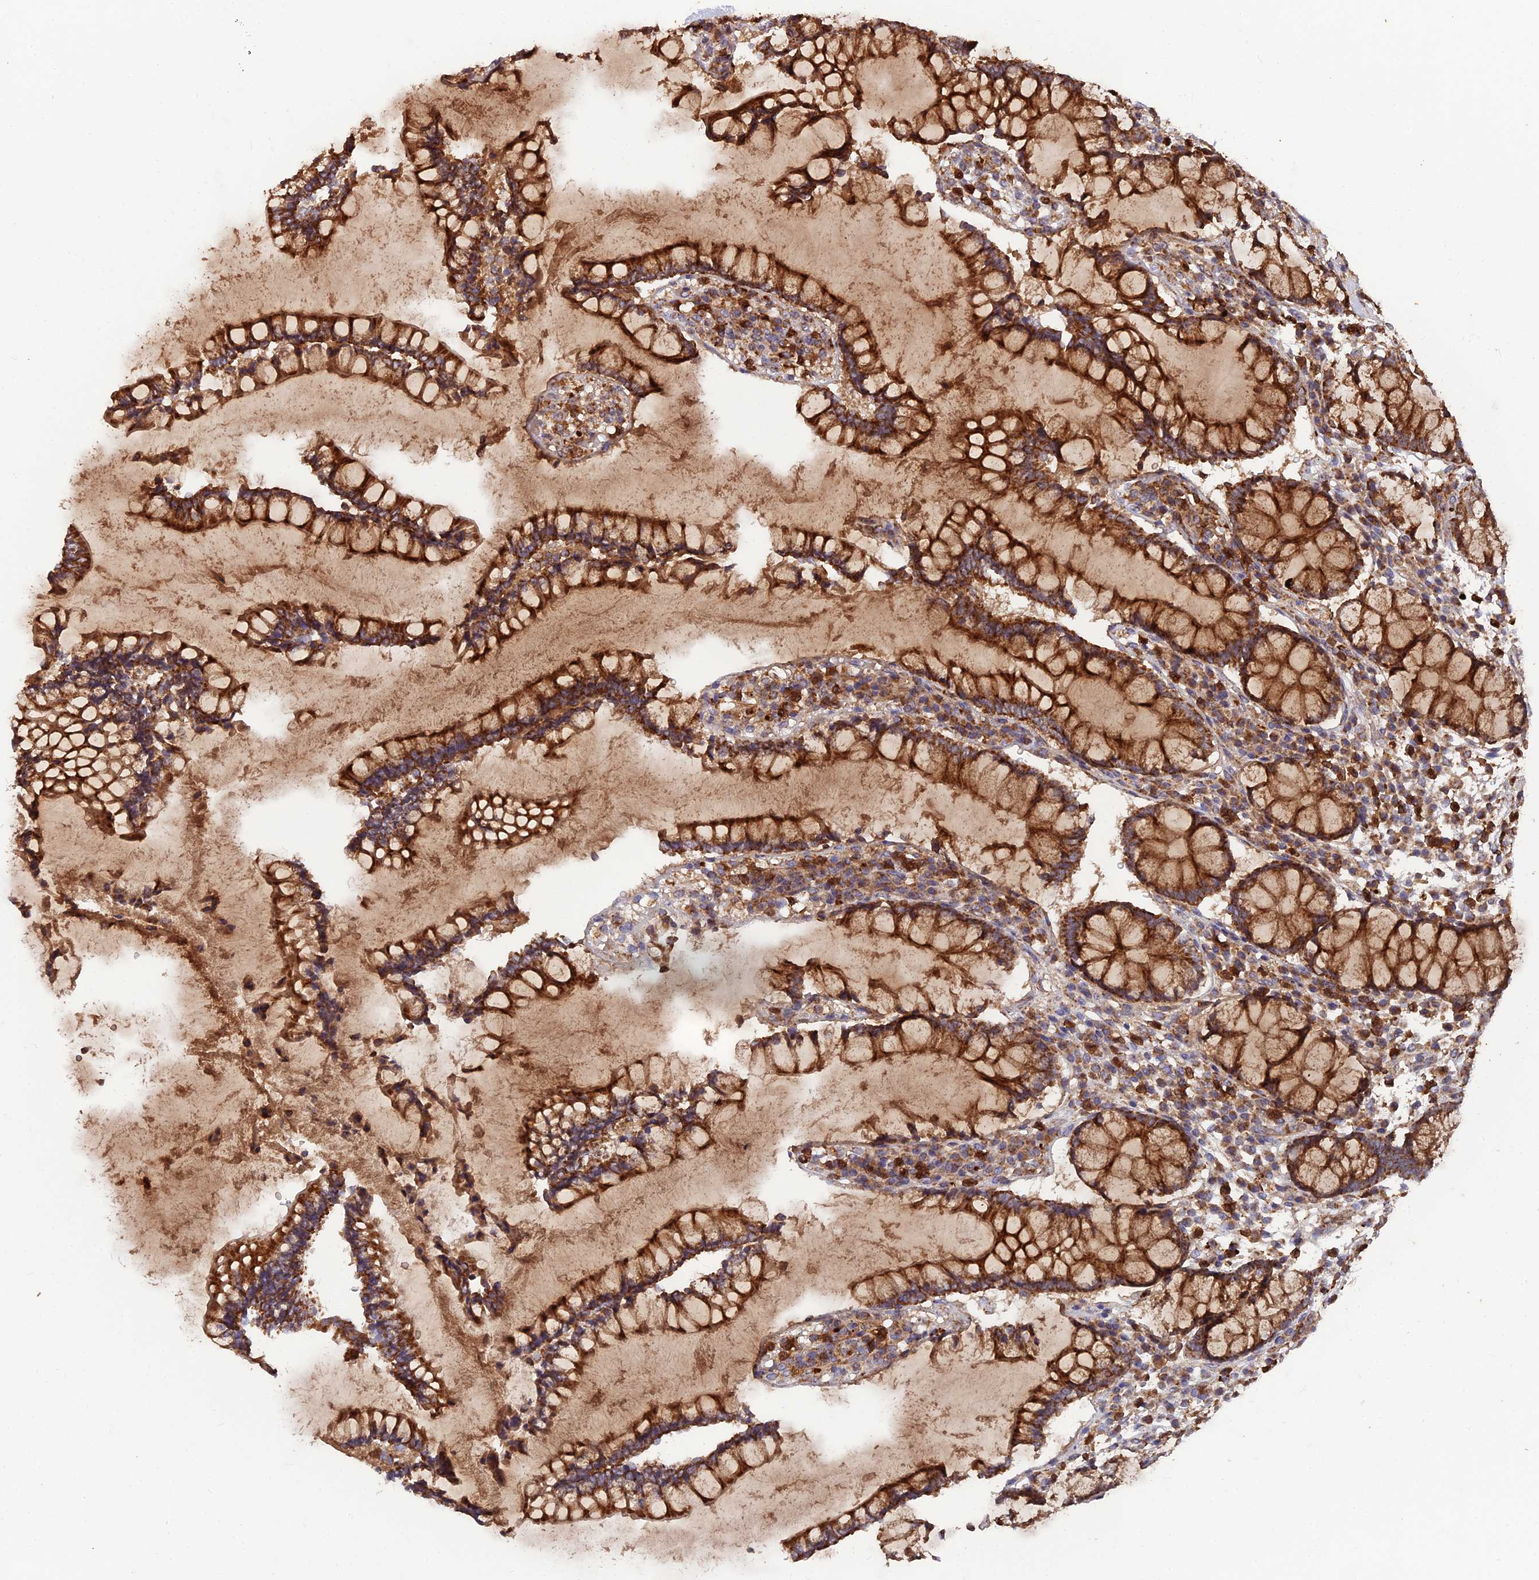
{"staining": {"intensity": "weak", "quantity": ">75%", "location": "cytoplasmic/membranous"}, "tissue": "colon", "cell_type": "Endothelial cells", "image_type": "normal", "snomed": [{"axis": "morphology", "description": "Normal tissue, NOS"}, {"axis": "topography", "description": "Colon"}], "caption": "About >75% of endothelial cells in unremarkable colon reveal weak cytoplasmic/membranous protein expression as visualized by brown immunohistochemical staining.", "gene": "IFT22", "patient": {"sex": "female", "age": 79}}